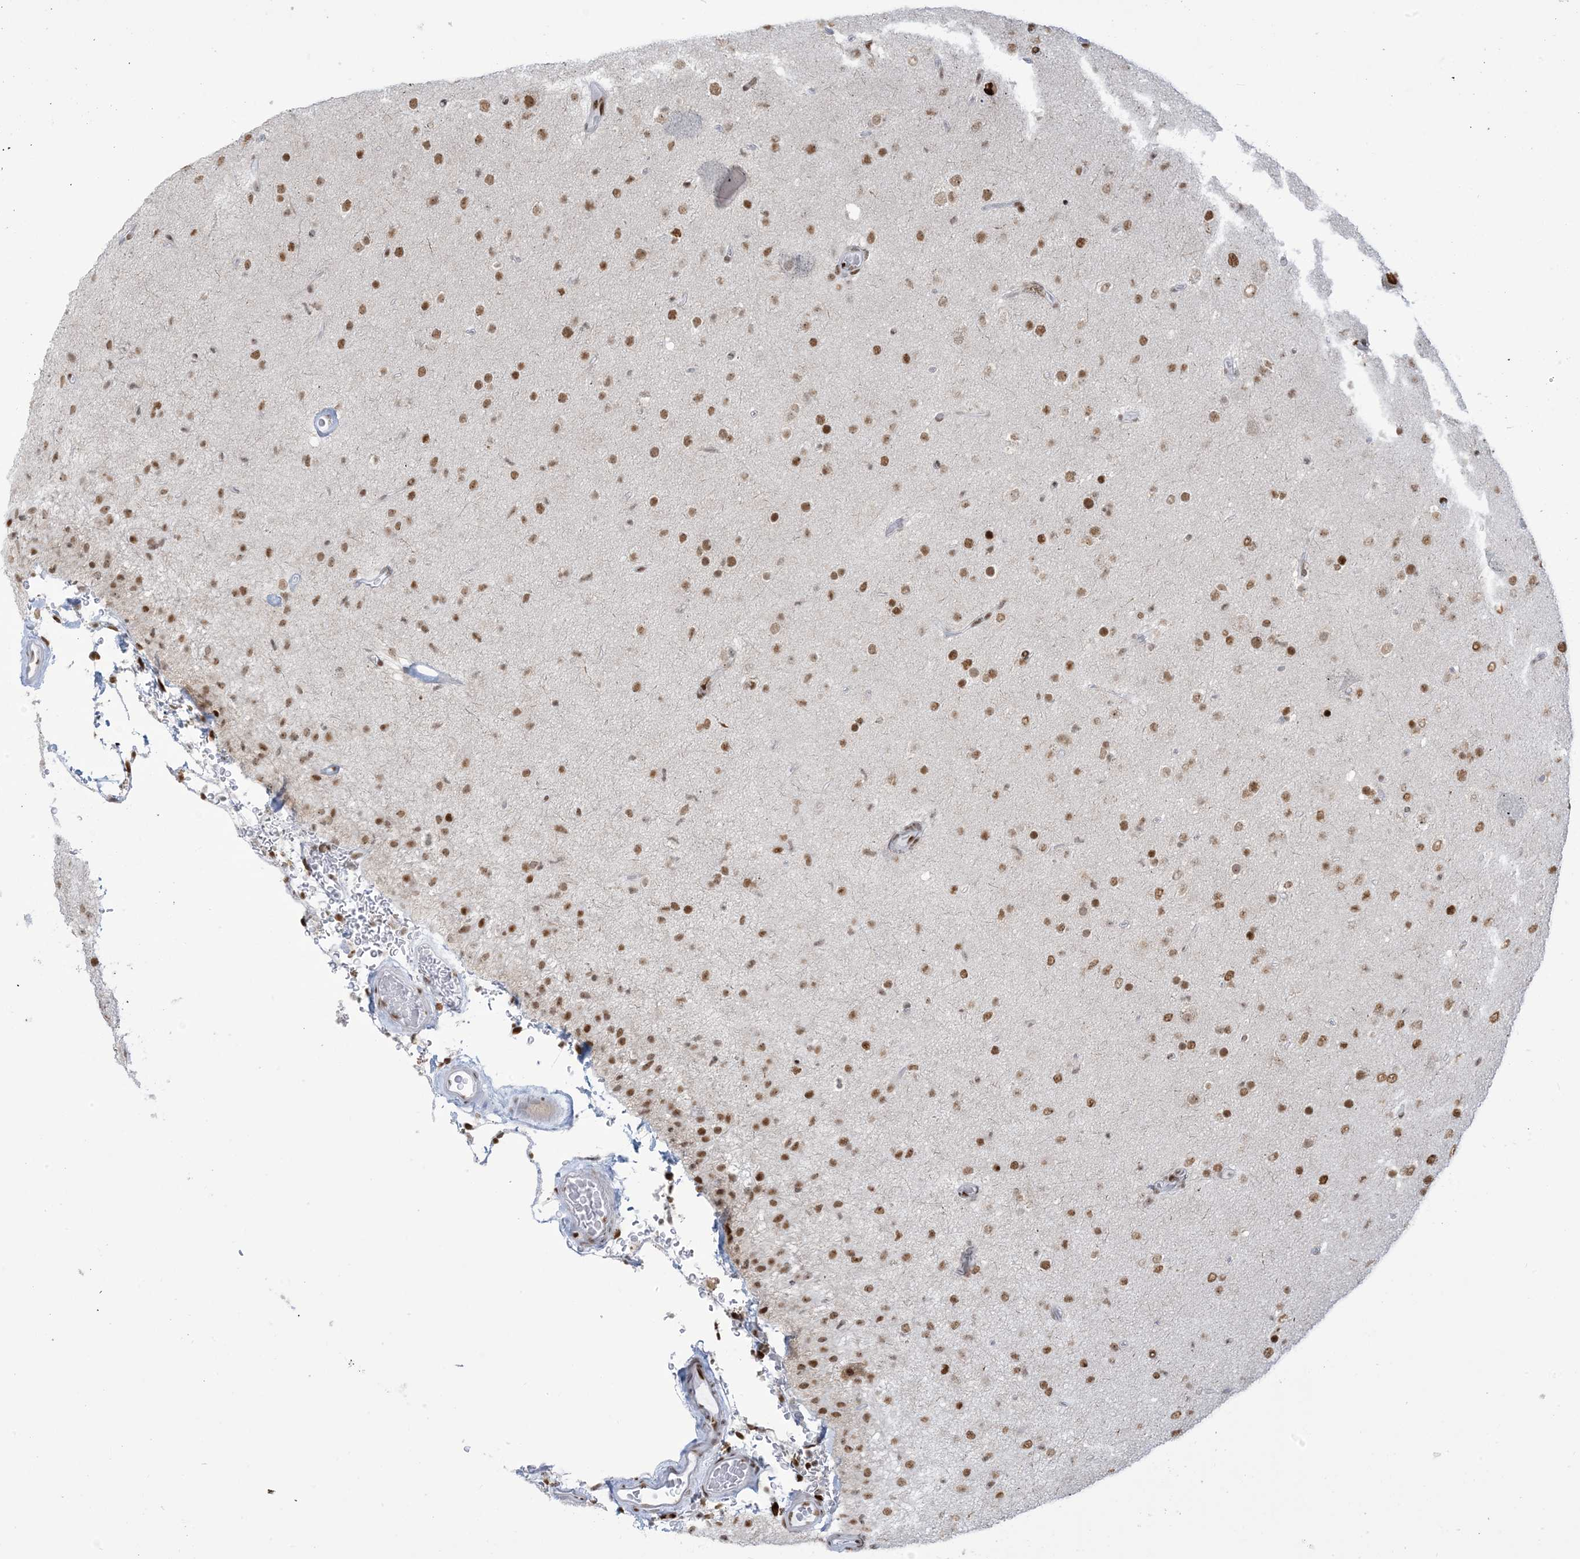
{"staining": {"intensity": "moderate", "quantity": ">75%", "location": "nuclear"}, "tissue": "glioma", "cell_type": "Tumor cells", "image_type": "cancer", "snomed": [{"axis": "morphology", "description": "Glioma, malignant, Low grade"}, {"axis": "topography", "description": "Brain"}], "caption": "Moderate nuclear expression for a protein is identified in approximately >75% of tumor cells of low-grade glioma (malignant) using IHC.", "gene": "STAG1", "patient": {"sex": "male", "age": 65}}